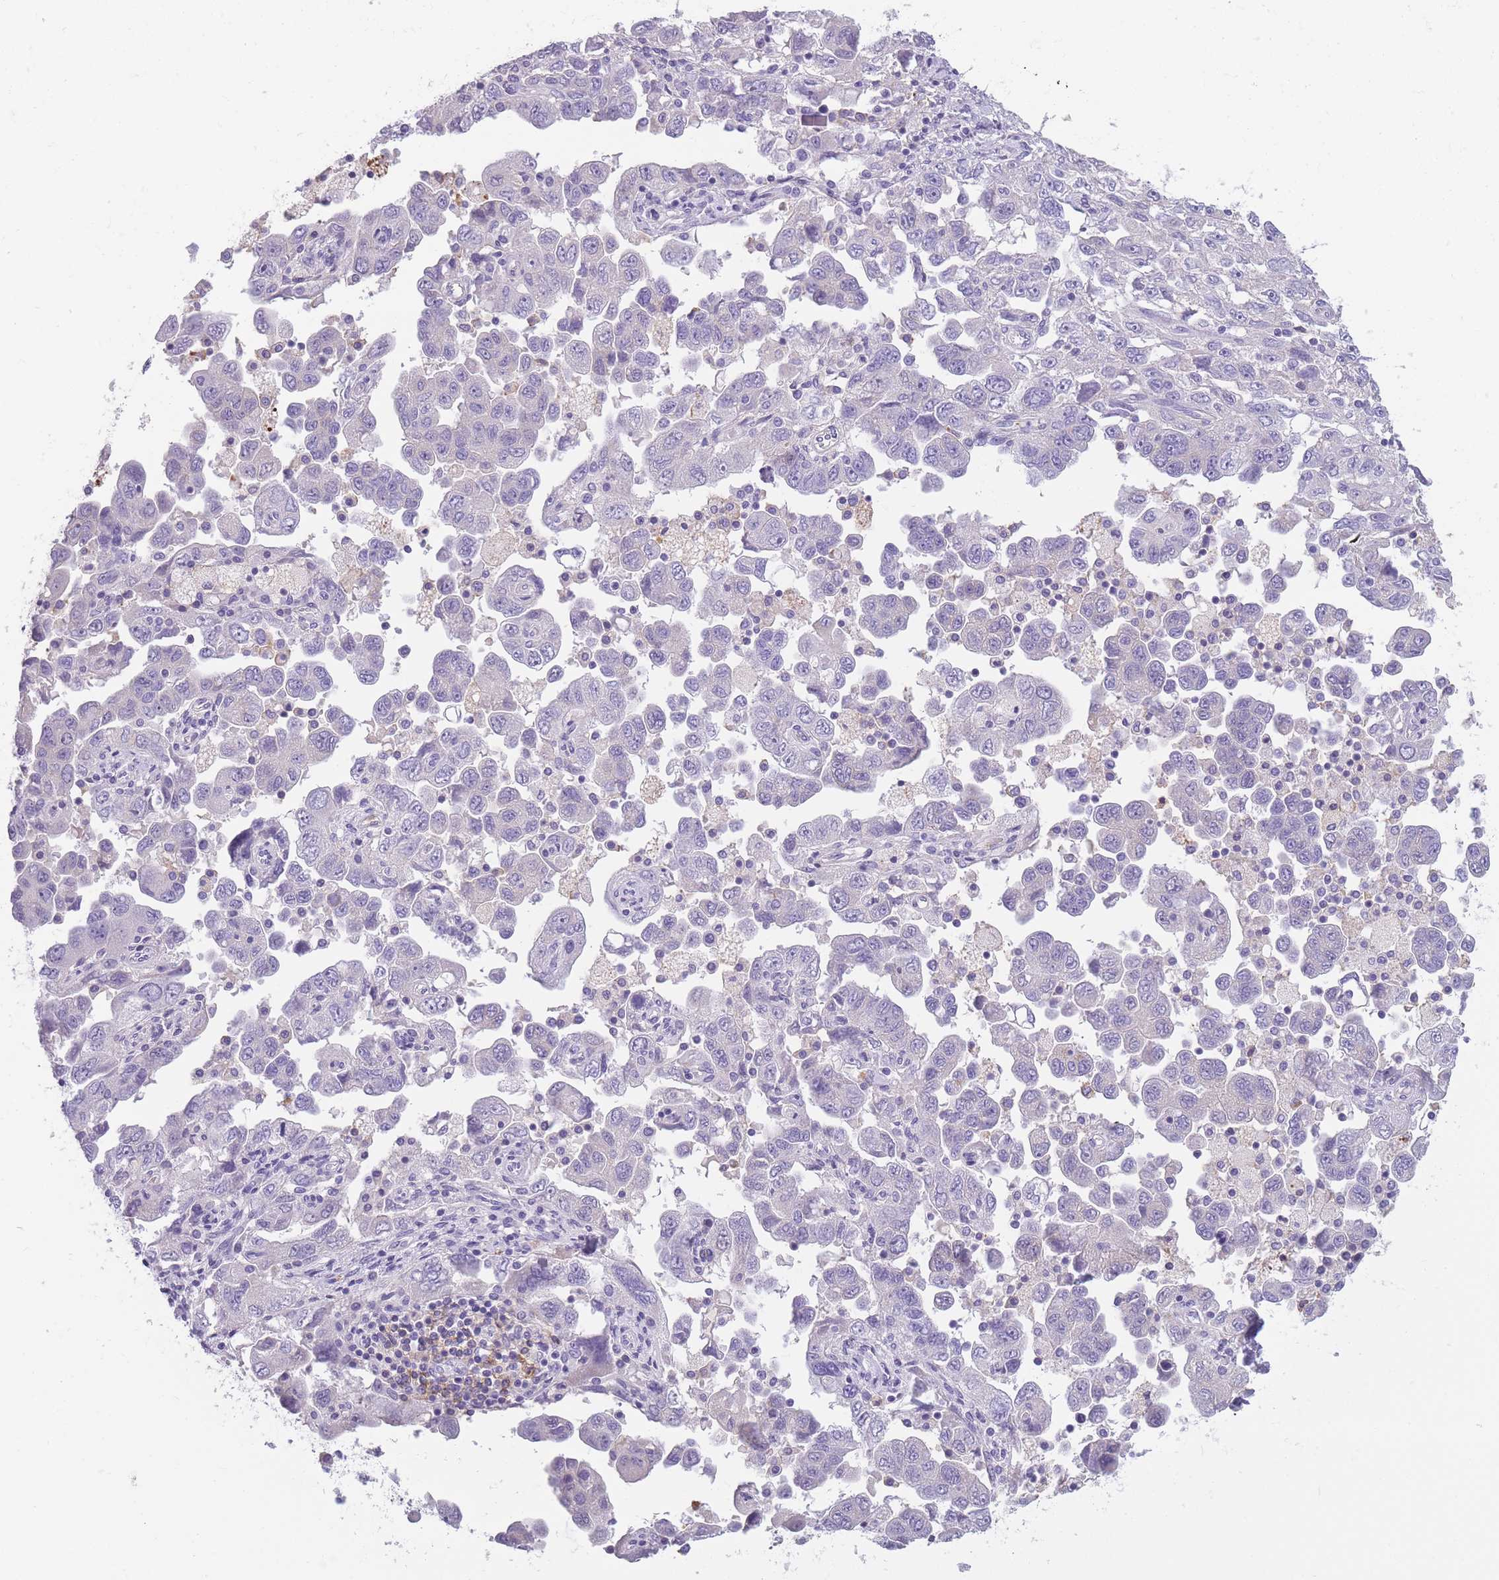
{"staining": {"intensity": "negative", "quantity": "none", "location": "none"}, "tissue": "ovarian cancer", "cell_type": "Tumor cells", "image_type": "cancer", "snomed": [{"axis": "morphology", "description": "Carcinoma, NOS"}, {"axis": "morphology", "description": "Cystadenocarcinoma, serous, NOS"}, {"axis": "topography", "description": "Ovary"}], "caption": "This is an immunohistochemistry image of ovarian cancer (serous cystadenocarcinoma). There is no positivity in tumor cells.", "gene": "CR1L", "patient": {"sex": "female", "age": 69}}